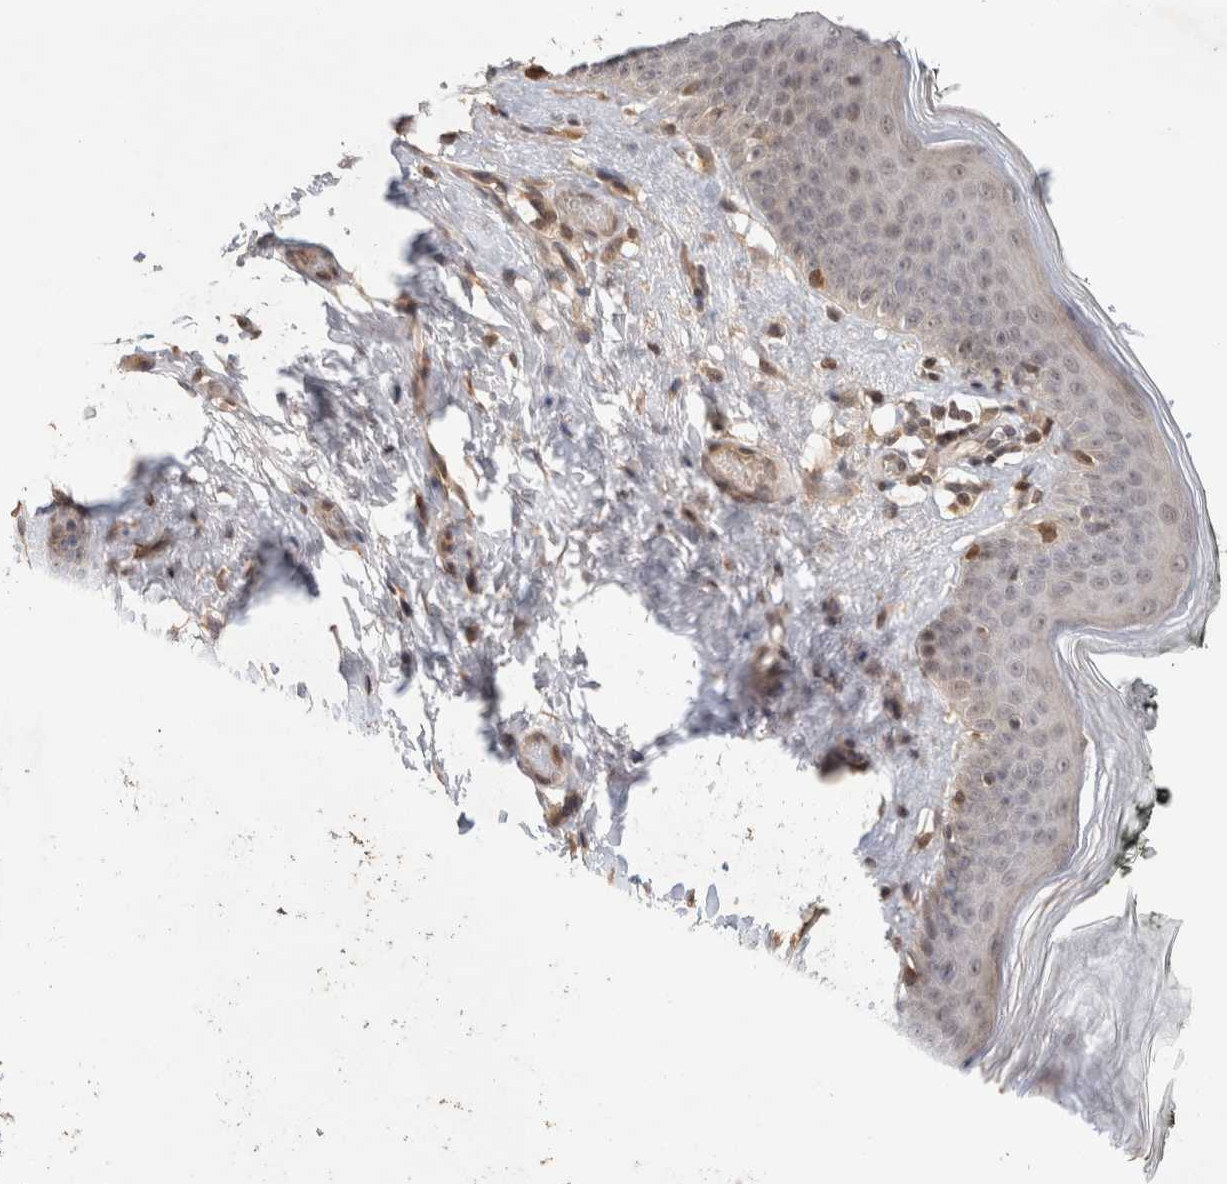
{"staining": {"intensity": "weak", "quantity": "25%-75%", "location": "cytoplasmic/membranous,nuclear"}, "tissue": "skin", "cell_type": "Epidermal cells", "image_type": "normal", "snomed": [{"axis": "morphology", "description": "Normal tissue, NOS"}, {"axis": "morphology", "description": "Inflammation, NOS"}, {"axis": "topography", "description": "Vulva"}], "caption": "Protein expression by IHC shows weak cytoplasmic/membranous,nuclear positivity in about 25%-75% of epidermal cells in benign skin.", "gene": "SYDE2", "patient": {"sex": "female", "age": 84}}